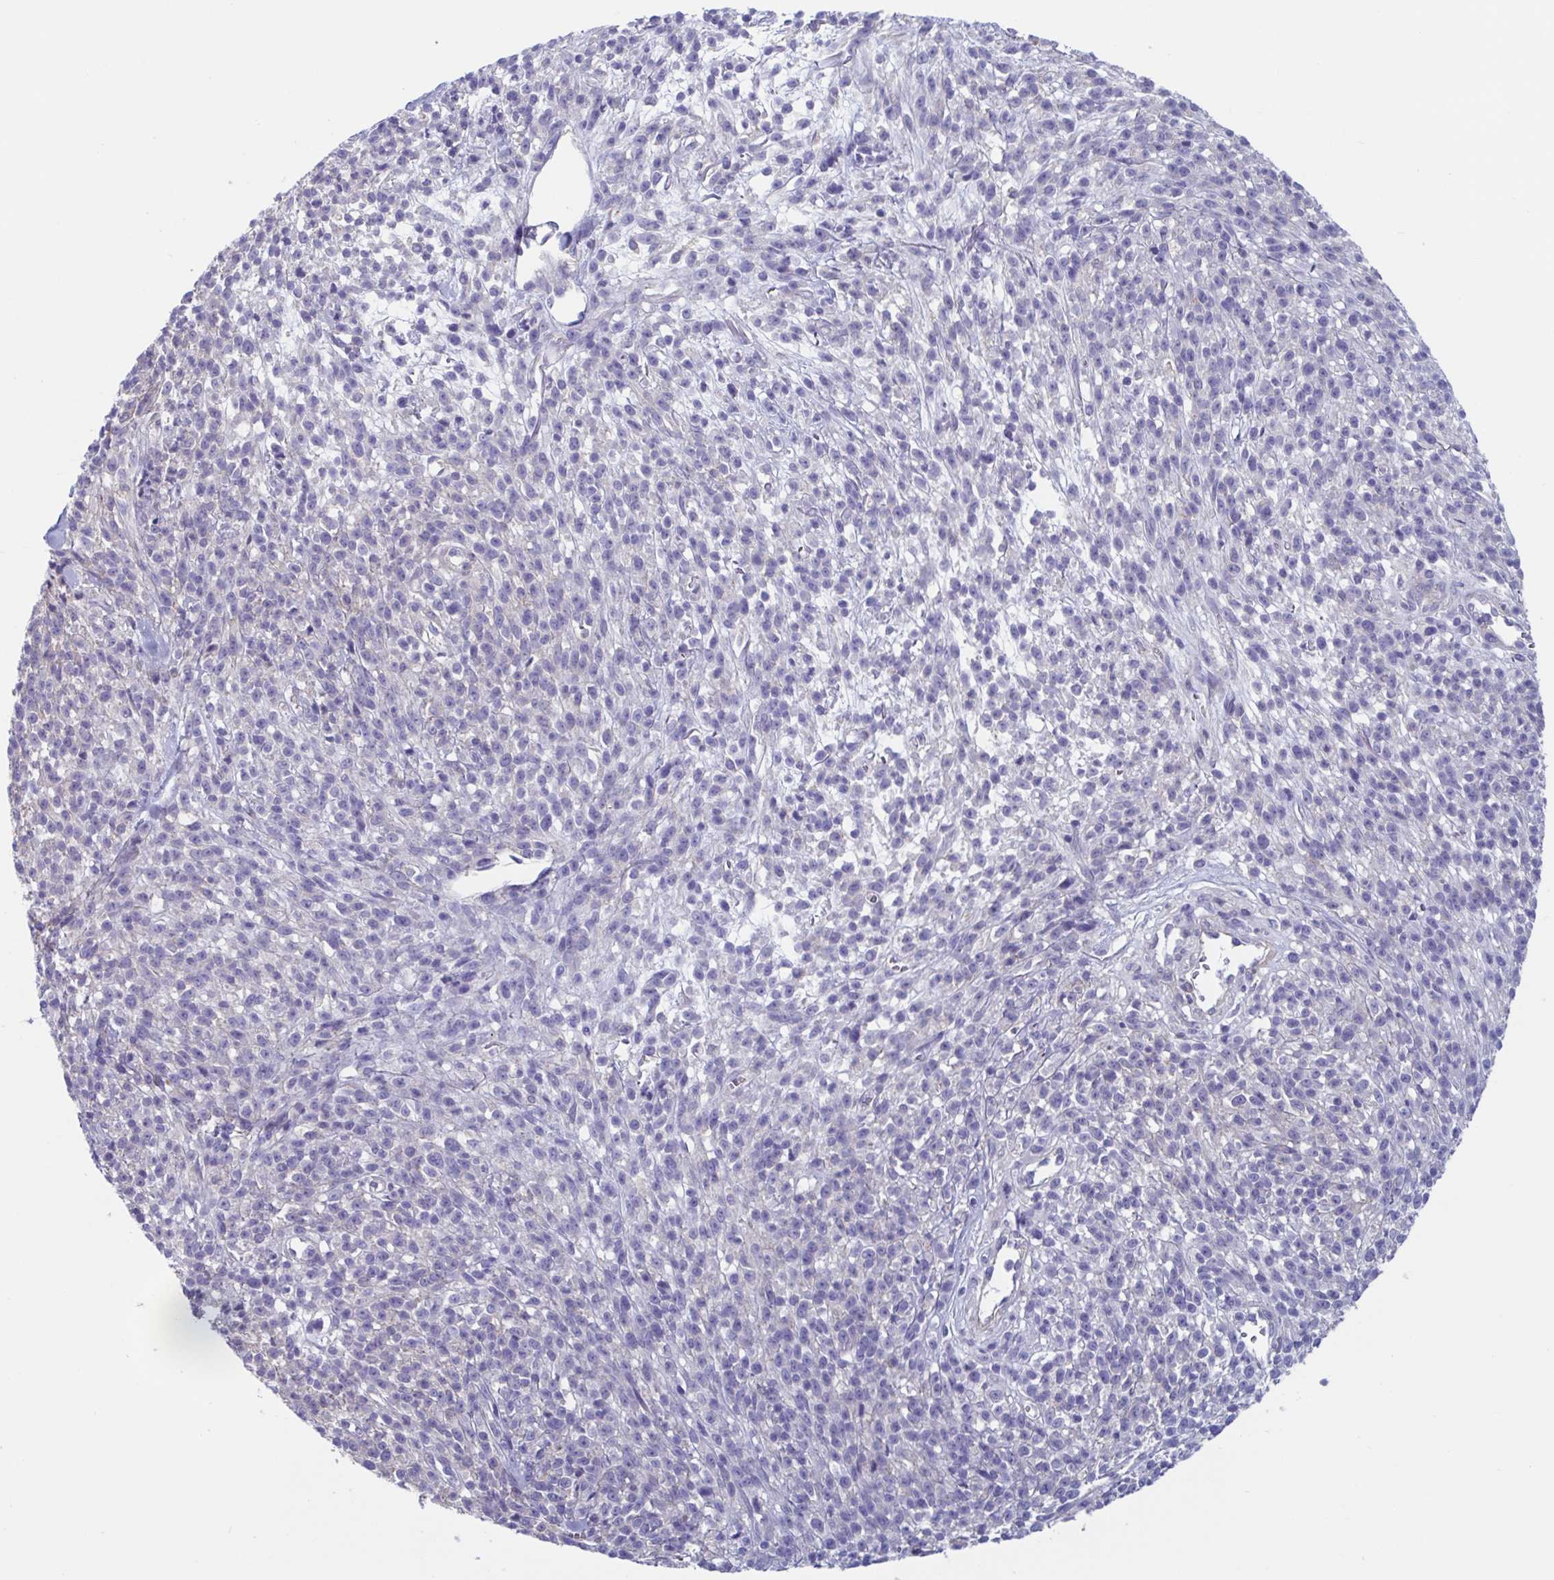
{"staining": {"intensity": "negative", "quantity": "none", "location": "none"}, "tissue": "melanoma", "cell_type": "Tumor cells", "image_type": "cancer", "snomed": [{"axis": "morphology", "description": "Malignant melanoma, NOS"}, {"axis": "topography", "description": "Skin"}, {"axis": "topography", "description": "Skin of trunk"}], "caption": "A micrograph of melanoma stained for a protein reveals no brown staining in tumor cells.", "gene": "LPIN3", "patient": {"sex": "male", "age": 74}}